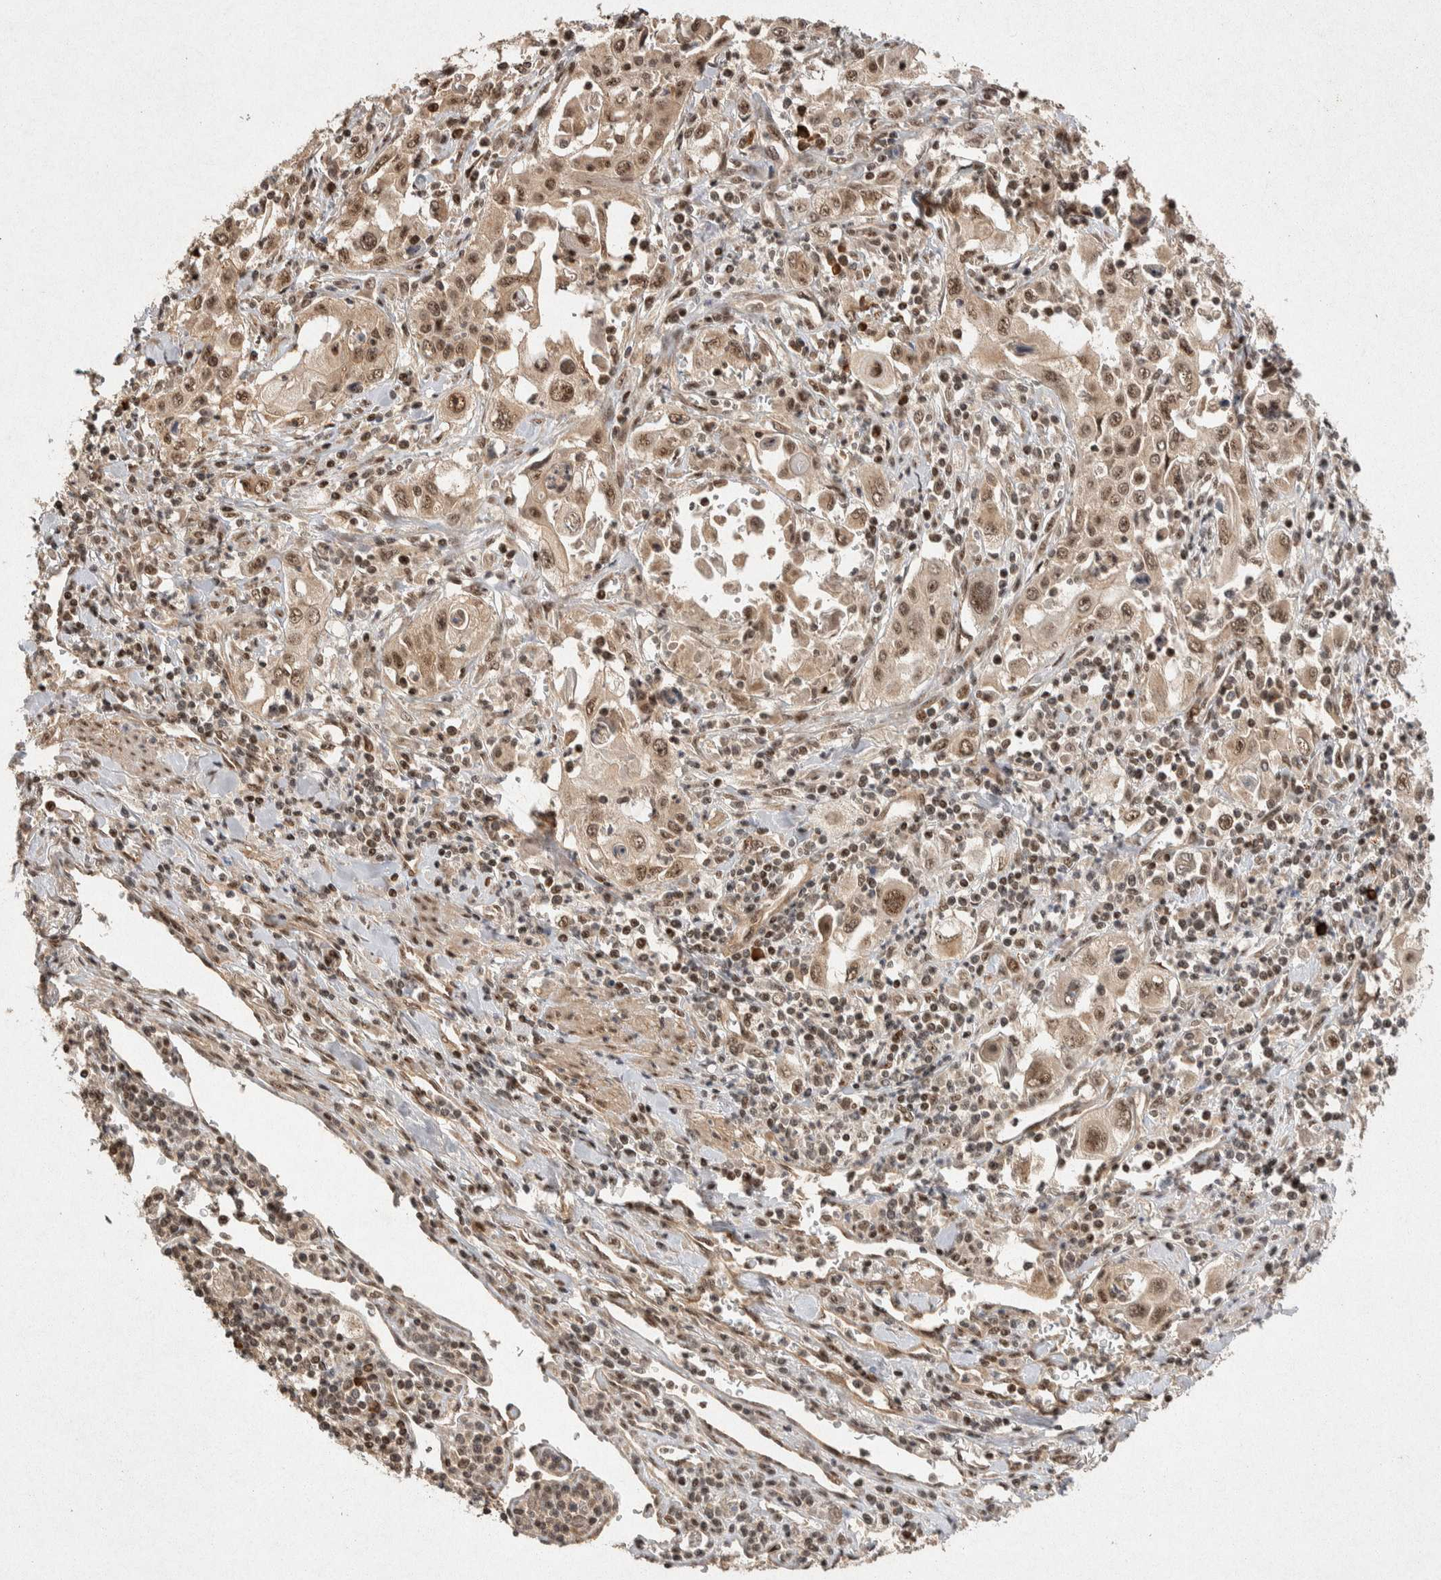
{"staining": {"intensity": "moderate", "quantity": ">75%", "location": "cytoplasmic/membranous,nuclear"}, "tissue": "pancreatic cancer", "cell_type": "Tumor cells", "image_type": "cancer", "snomed": [{"axis": "morphology", "description": "Adenocarcinoma, NOS"}, {"axis": "topography", "description": "Pancreas"}], "caption": "Protein expression analysis of pancreatic cancer (adenocarcinoma) demonstrates moderate cytoplasmic/membranous and nuclear positivity in about >75% of tumor cells.", "gene": "TOR1B", "patient": {"sex": "male", "age": 70}}